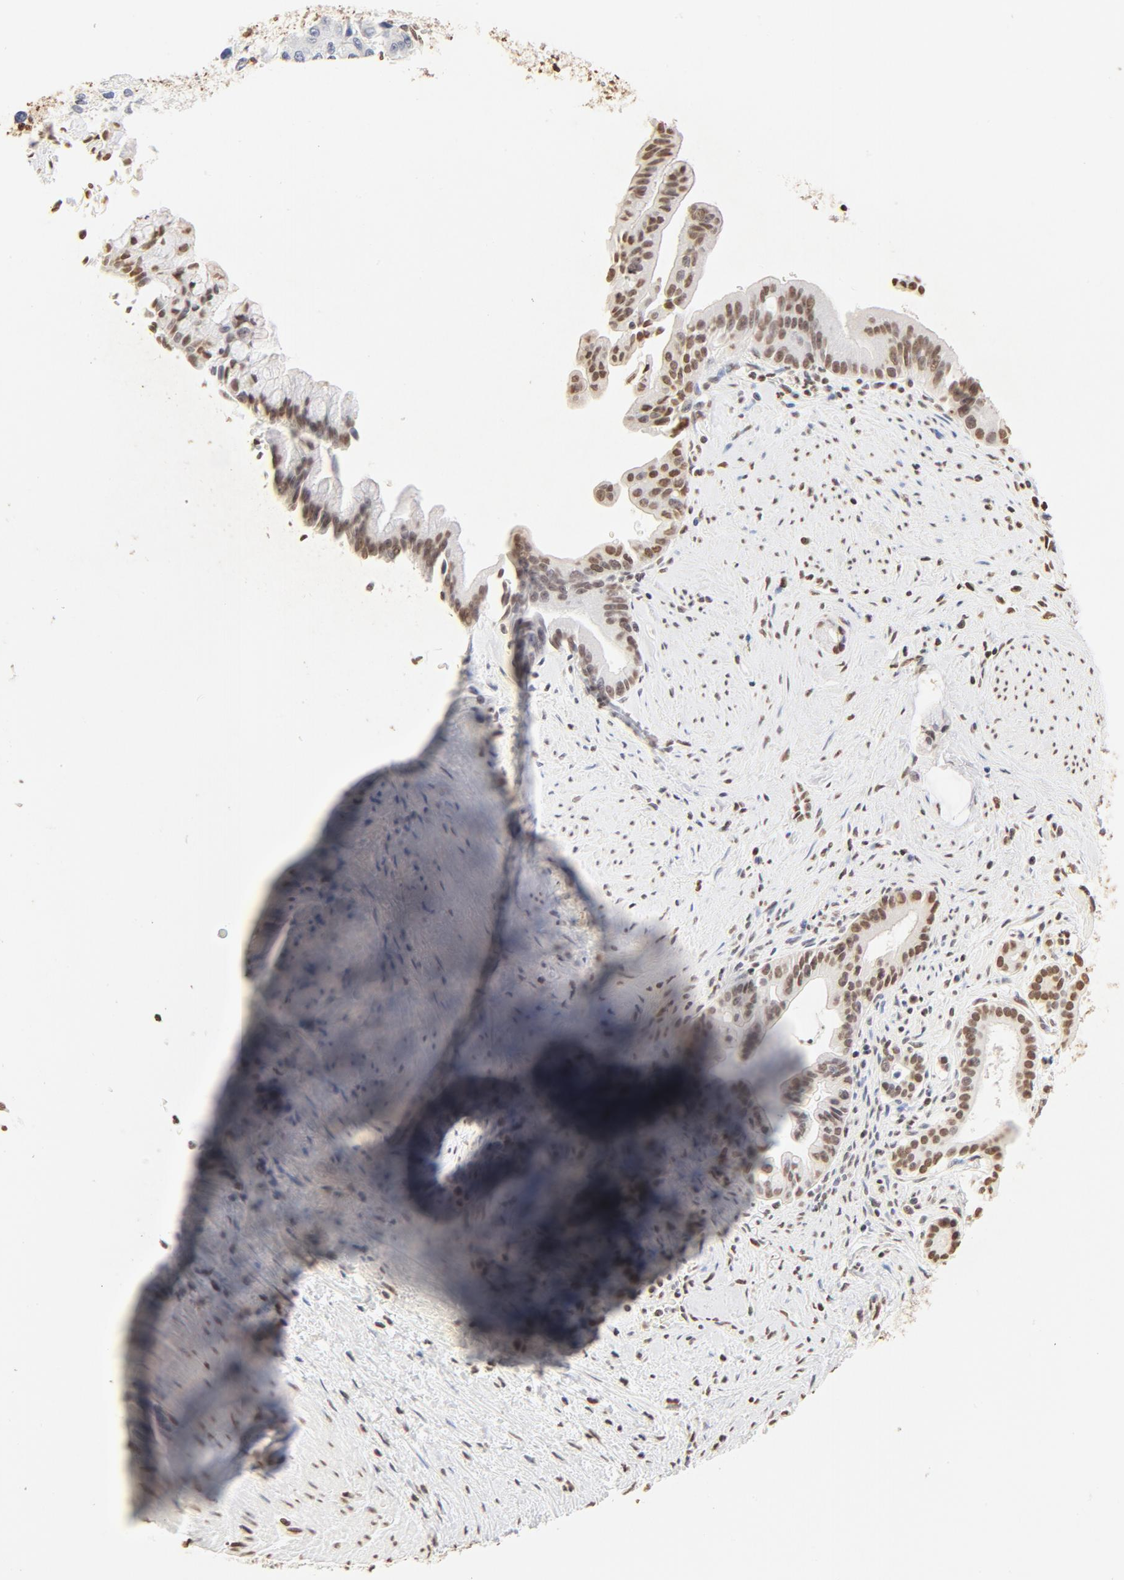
{"staining": {"intensity": "moderate", "quantity": ">75%", "location": "nuclear"}, "tissue": "pancreatic cancer", "cell_type": "Tumor cells", "image_type": "cancer", "snomed": [{"axis": "morphology", "description": "Adenocarcinoma, NOS"}, {"axis": "topography", "description": "Pancreas"}], "caption": "Pancreatic cancer stained with immunohistochemistry (IHC) demonstrates moderate nuclear expression in about >75% of tumor cells.", "gene": "ZNF540", "patient": {"sex": "male", "age": 59}}